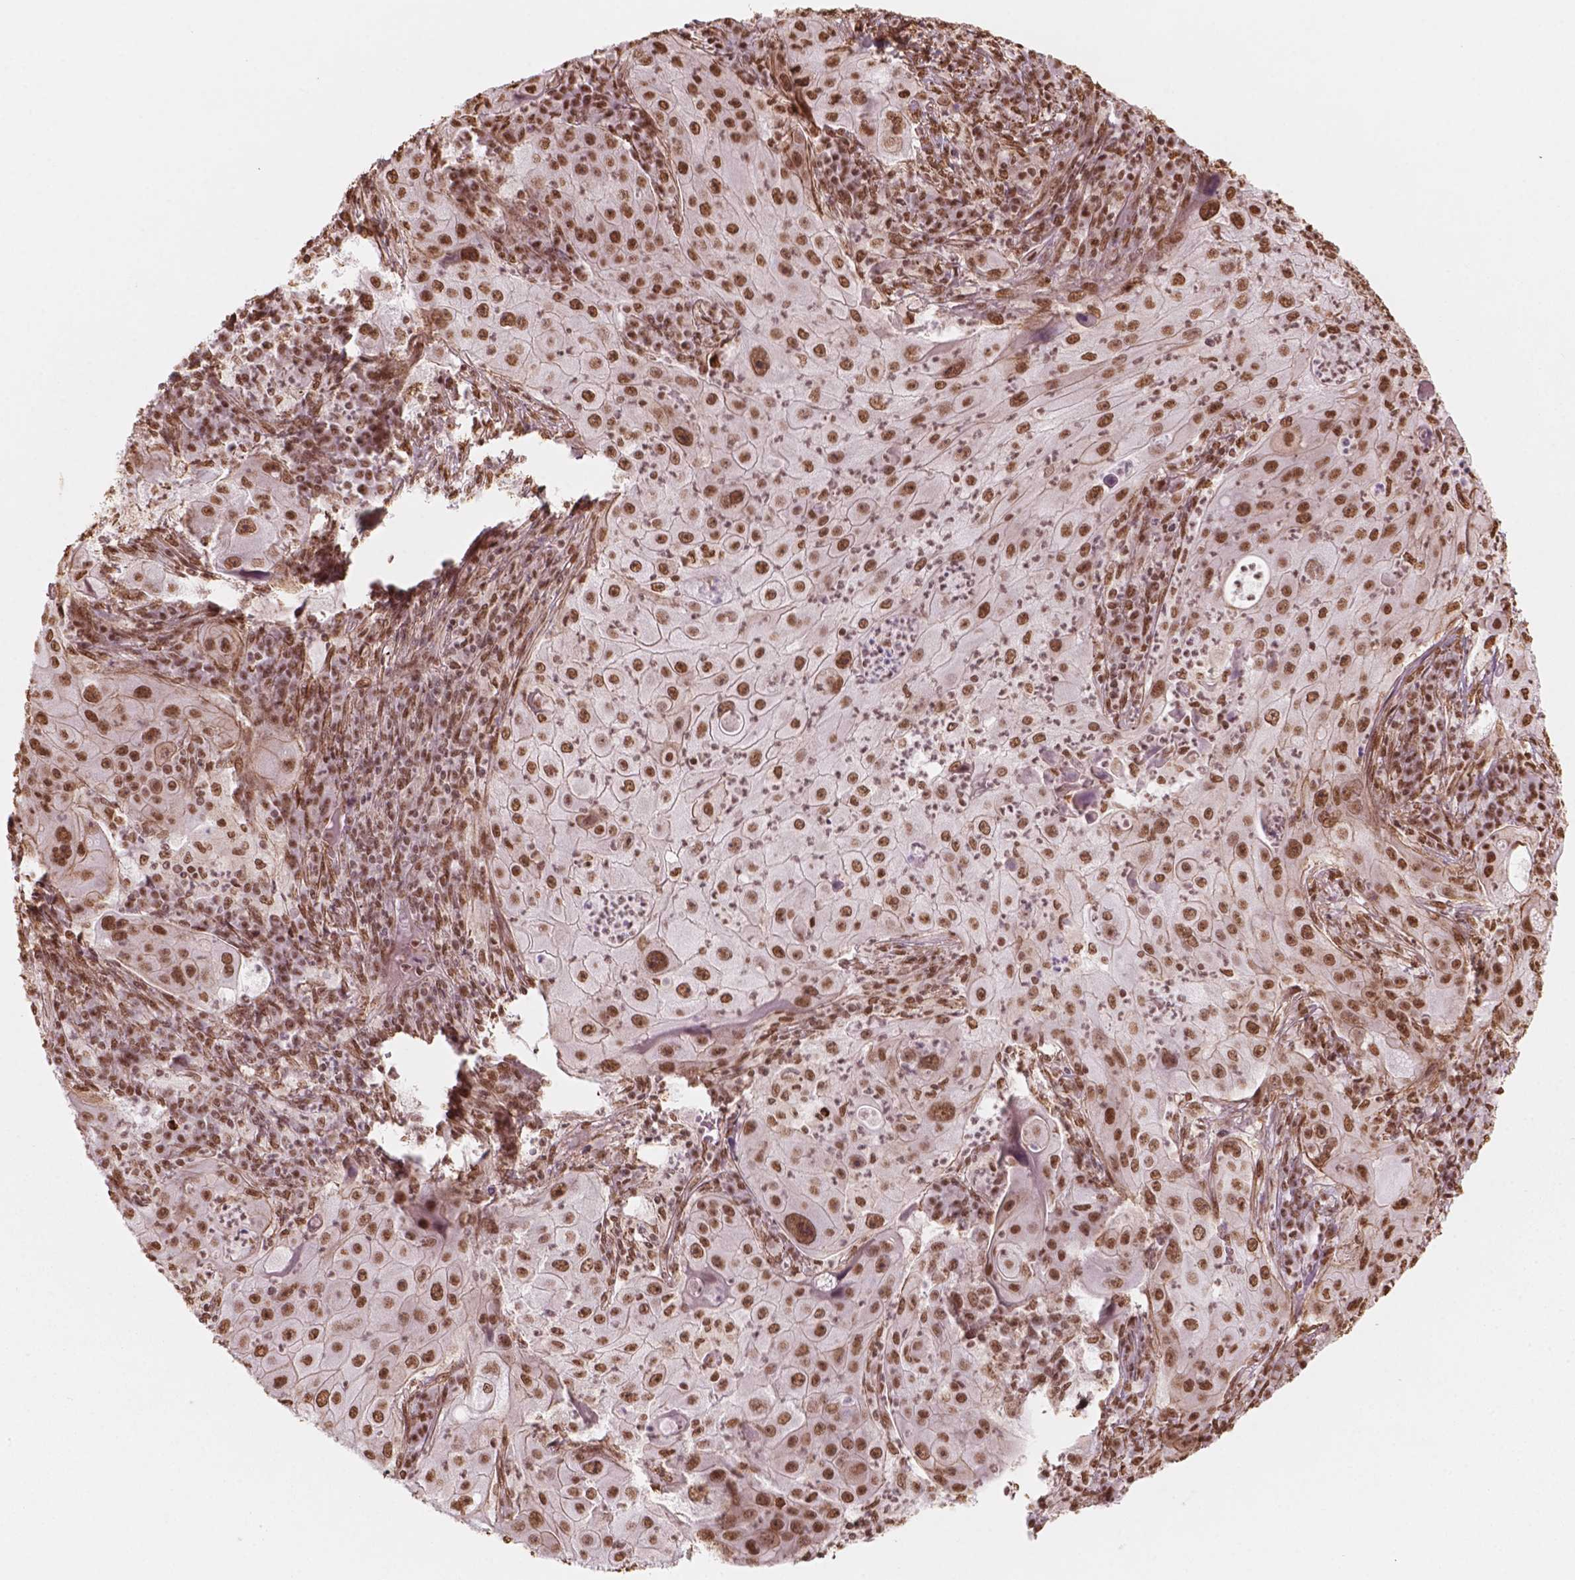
{"staining": {"intensity": "moderate", "quantity": ">75%", "location": "nuclear"}, "tissue": "lung cancer", "cell_type": "Tumor cells", "image_type": "cancer", "snomed": [{"axis": "morphology", "description": "Squamous cell carcinoma, NOS"}, {"axis": "topography", "description": "Lung"}], "caption": "High-power microscopy captured an immunohistochemistry histopathology image of lung cancer (squamous cell carcinoma), revealing moderate nuclear positivity in about >75% of tumor cells. The protein is stained brown, and the nuclei are stained in blue (DAB (3,3'-diaminobenzidine) IHC with brightfield microscopy, high magnification).", "gene": "GTF3C5", "patient": {"sex": "female", "age": 59}}